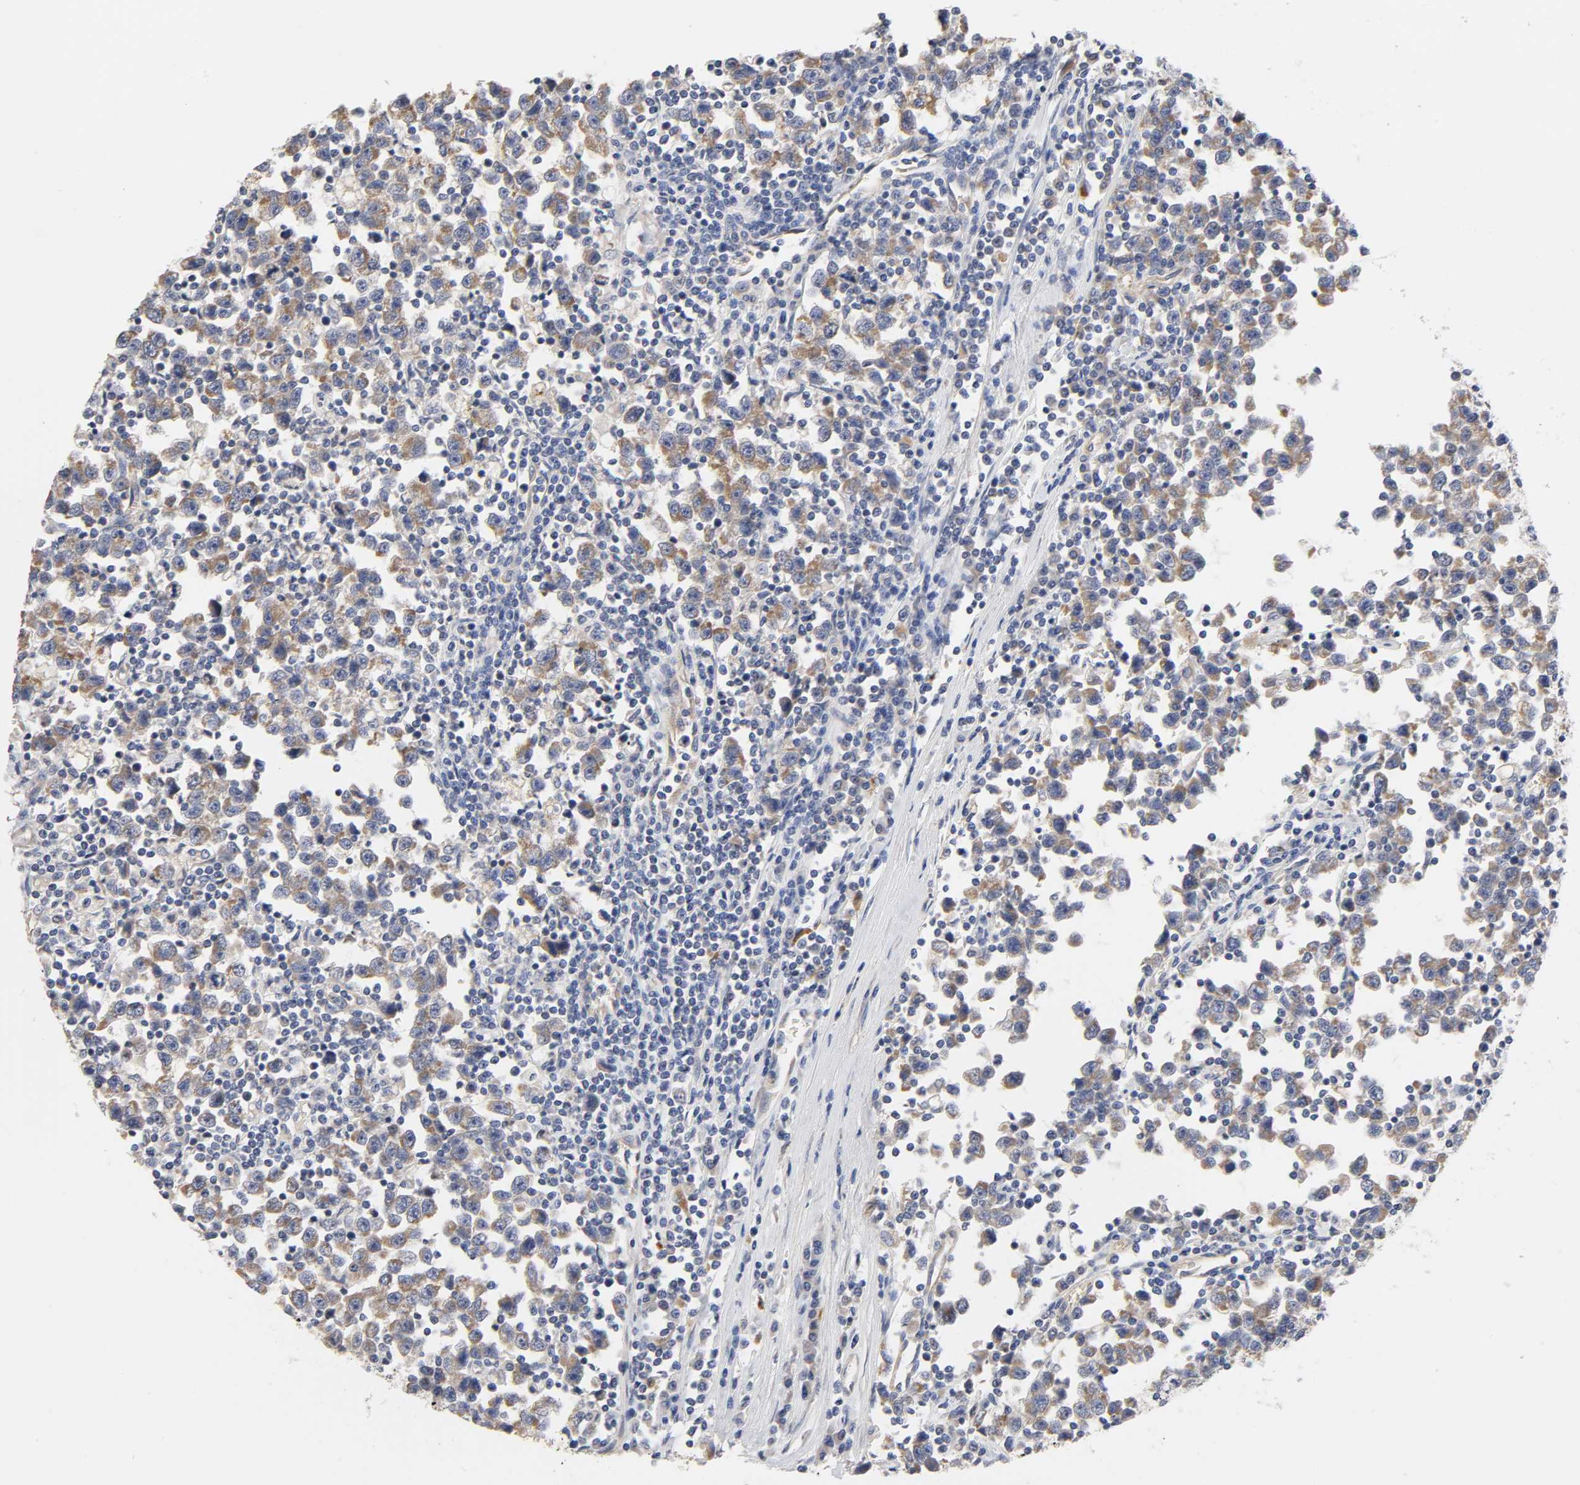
{"staining": {"intensity": "weak", "quantity": ">75%", "location": "cytoplasmic/membranous"}, "tissue": "testis cancer", "cell_type": "Tumor cells", "image_type": "cancer", "snomed": [{"axis": "morphology", "description": "Seminoma, NOS"}, {"axis": "topography", "description": "Testis"}], "caption": "Testis cancer was stained to show a protein in brown. There is low levels of weak cytoplasmic/membranous expression in approximately >75% of tumor cells.", "gene": "C17orf75", "patient": {"sex": "male", "age": 43}}